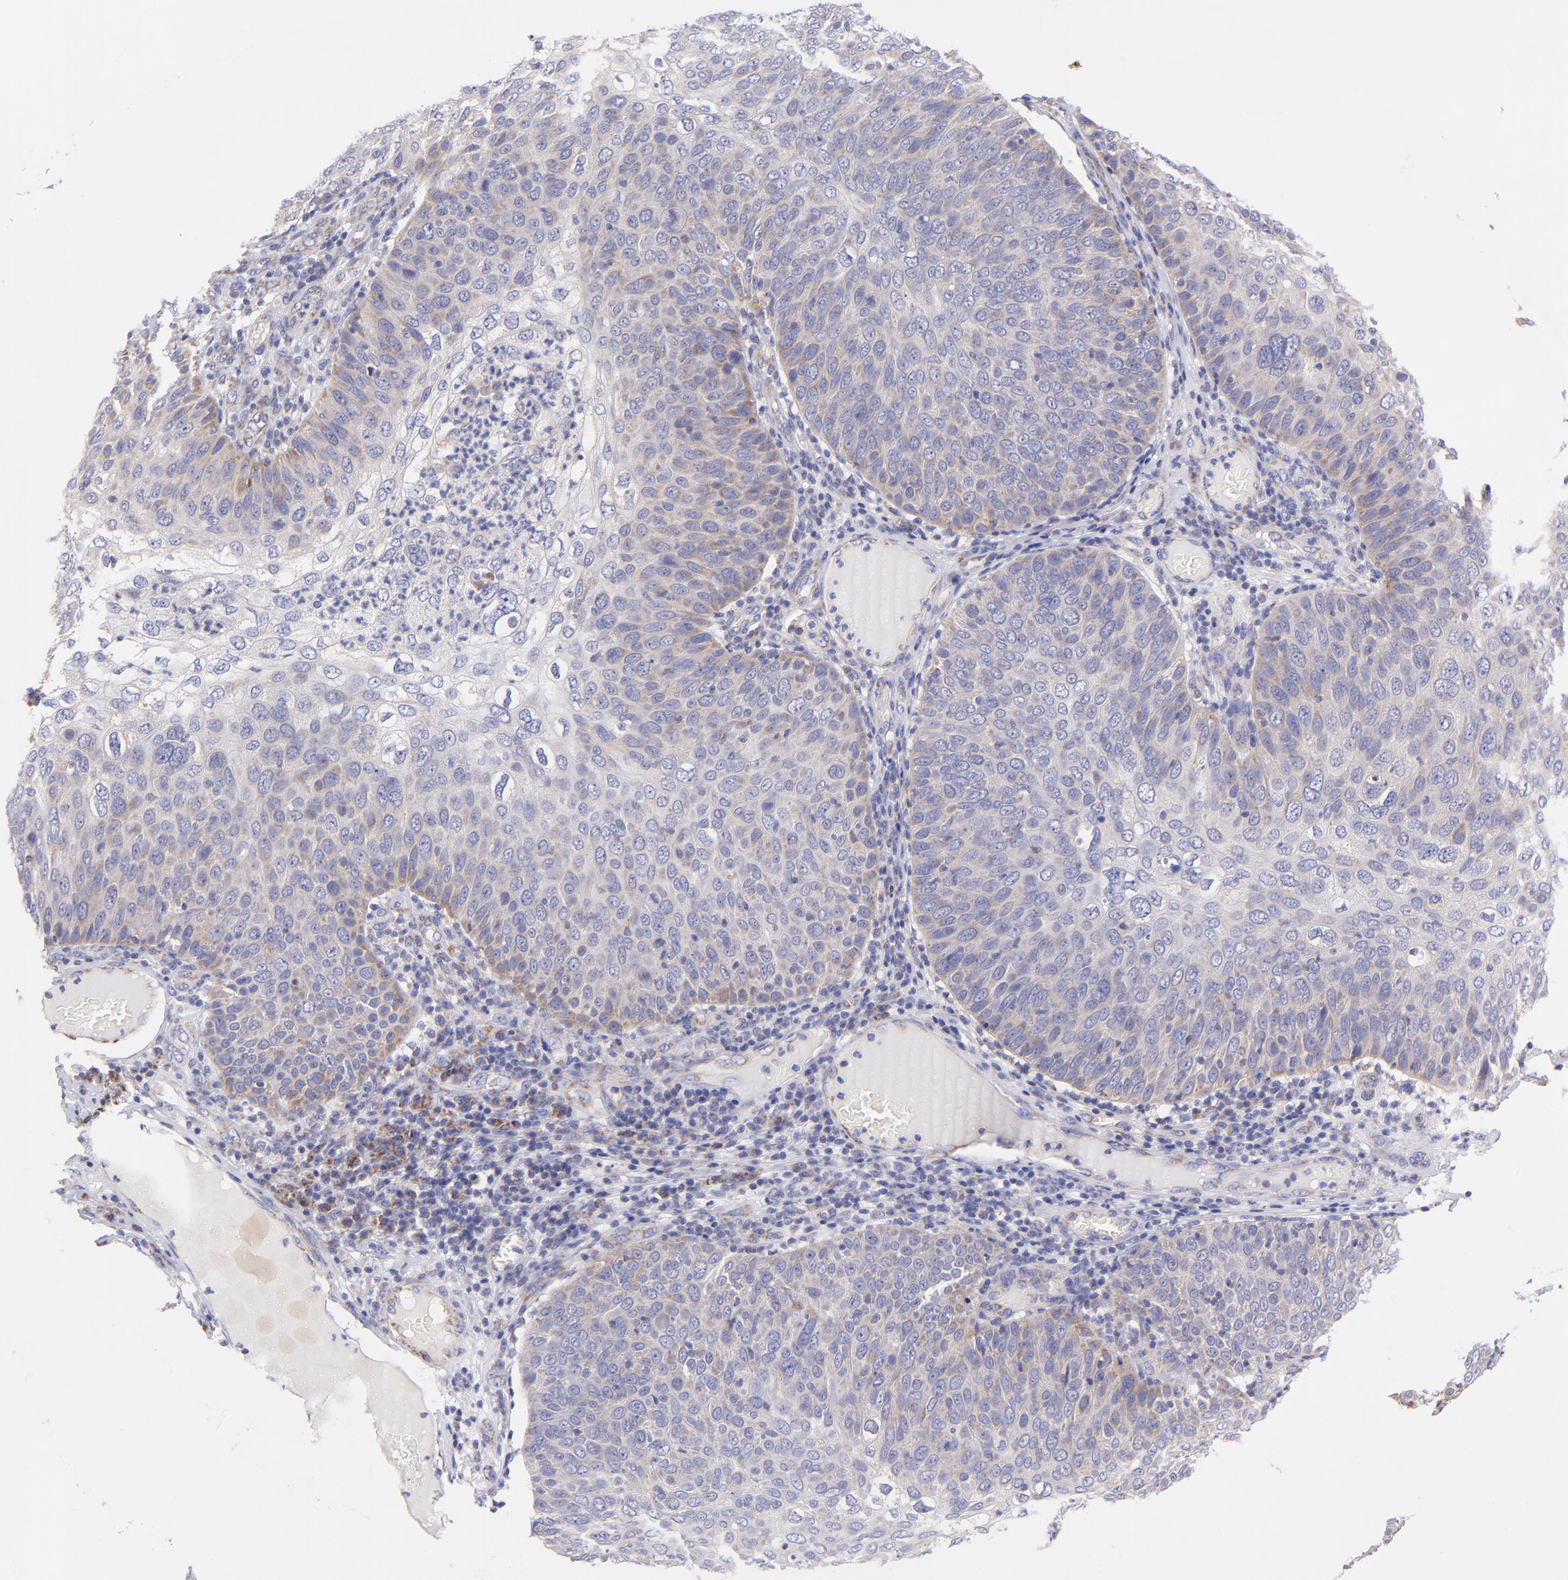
{"staining": {"intensity": "weak", "quantity": "25%-75%", "location": "cytoplasmic/membranous"}, "tissue": "skin cancer", "cell_type": "Tumor cells", "image_type": "cancer", "snomed": [{"axis": "morphology", "description": "Squamous cell carcinoma, NOS"}, {"axis": "topography", "description": "Skin"}], "caption": "There is low levels of weak cytoplasmic/membranous positivity in tumor cells of skin cancer, as demonstrated by immunohistochemical staining (brown color).", "gene": "NDUFB7", "patient": {"sex": "male", "age": 87}}